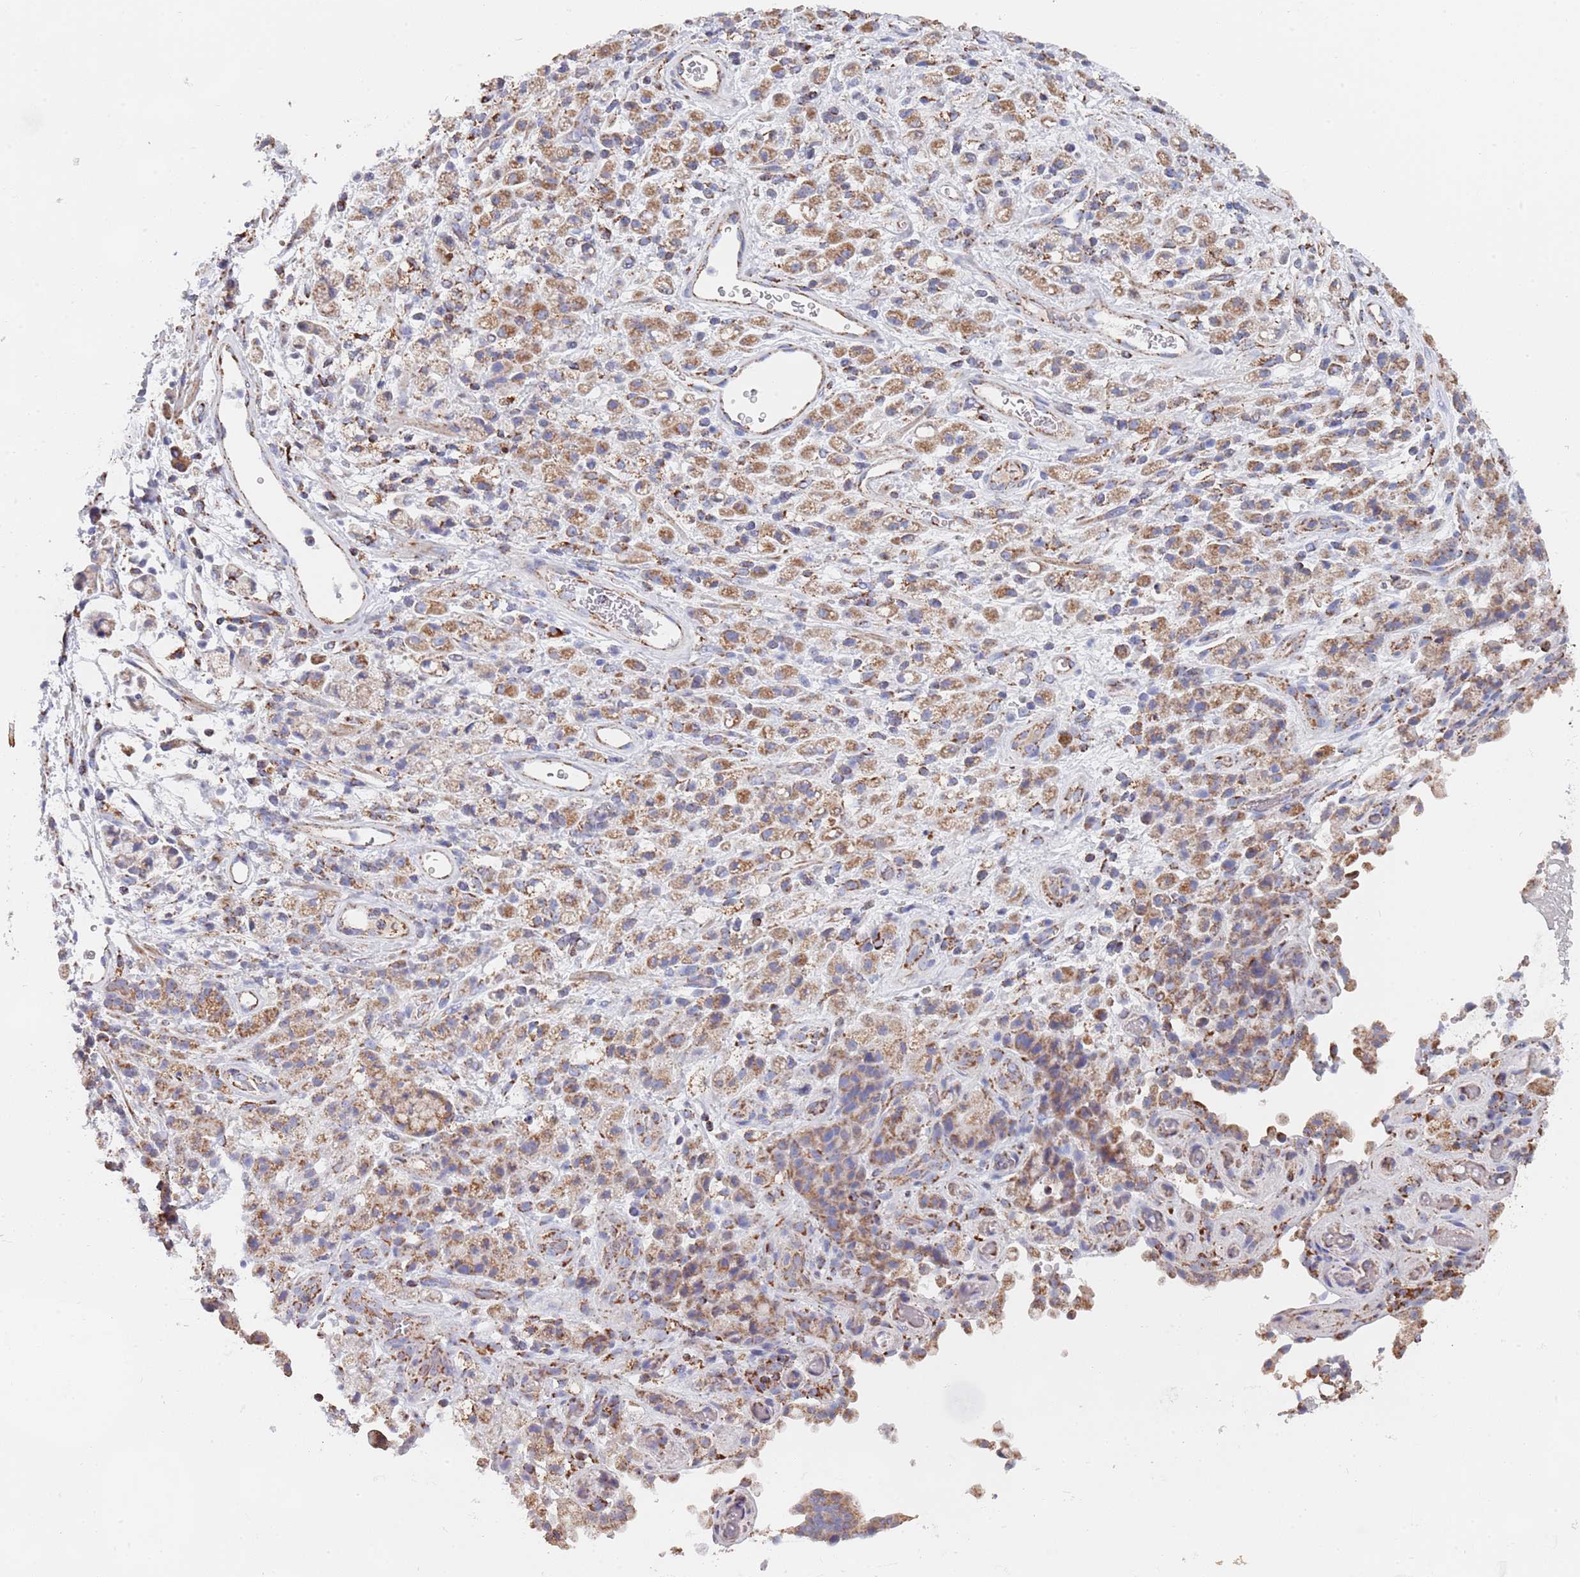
{"staining": {"intensity": "moderate", "quantity": ">75%", "location": "cytoplasmic/membranous"}, "tissue": "stomach cancer", "cell_type": "Tumor cells", "image_type": "cancer", "snomed": [{"axis": "morphology", "description": "Adenocarcinoma, NOS"}, {"axis": "topography", "description": "Stomach"}], "caption": "Adenocarcinoma (stomach) stained for a protein reveals moderate cytoplasmic/membranous positivity in tumor cells.", "gene": "PGP", "patient": {"sex": "female", "age": 60}}